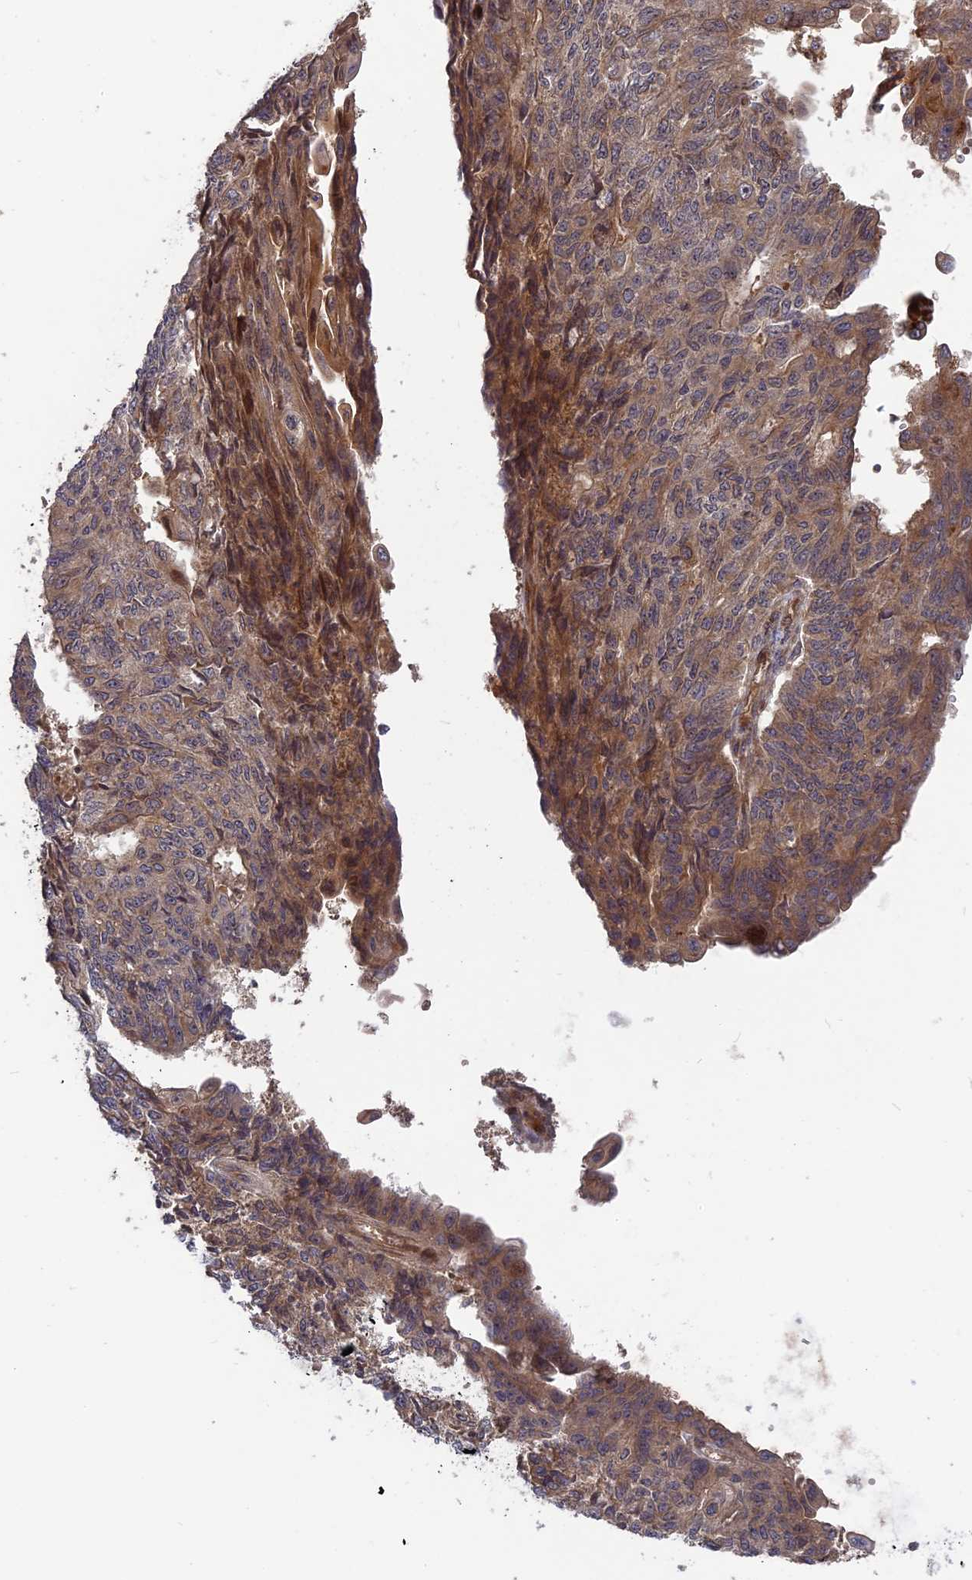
{"staining": {"intensity": "moderate", "quantity": "25%-75%", "location": "cytoplasmic/membranous"}, "tissue": "endometrial cancer", "cell_type": "Tumor cells", "image_type": "cancer", "snomed": [{"axis": "morphology", "description": "Adenocarcinoma, NOS"}, {"axis": "topography", "description": "Endometrium"}], "caption": "Protein expression analysis of endometrial cancer displays moderate cytoplasmic/membranous positivity in approximately 25%-75% of tumor cells.", "gene": "TMUB2", "patient": {"sex": "female", "age": 32}}